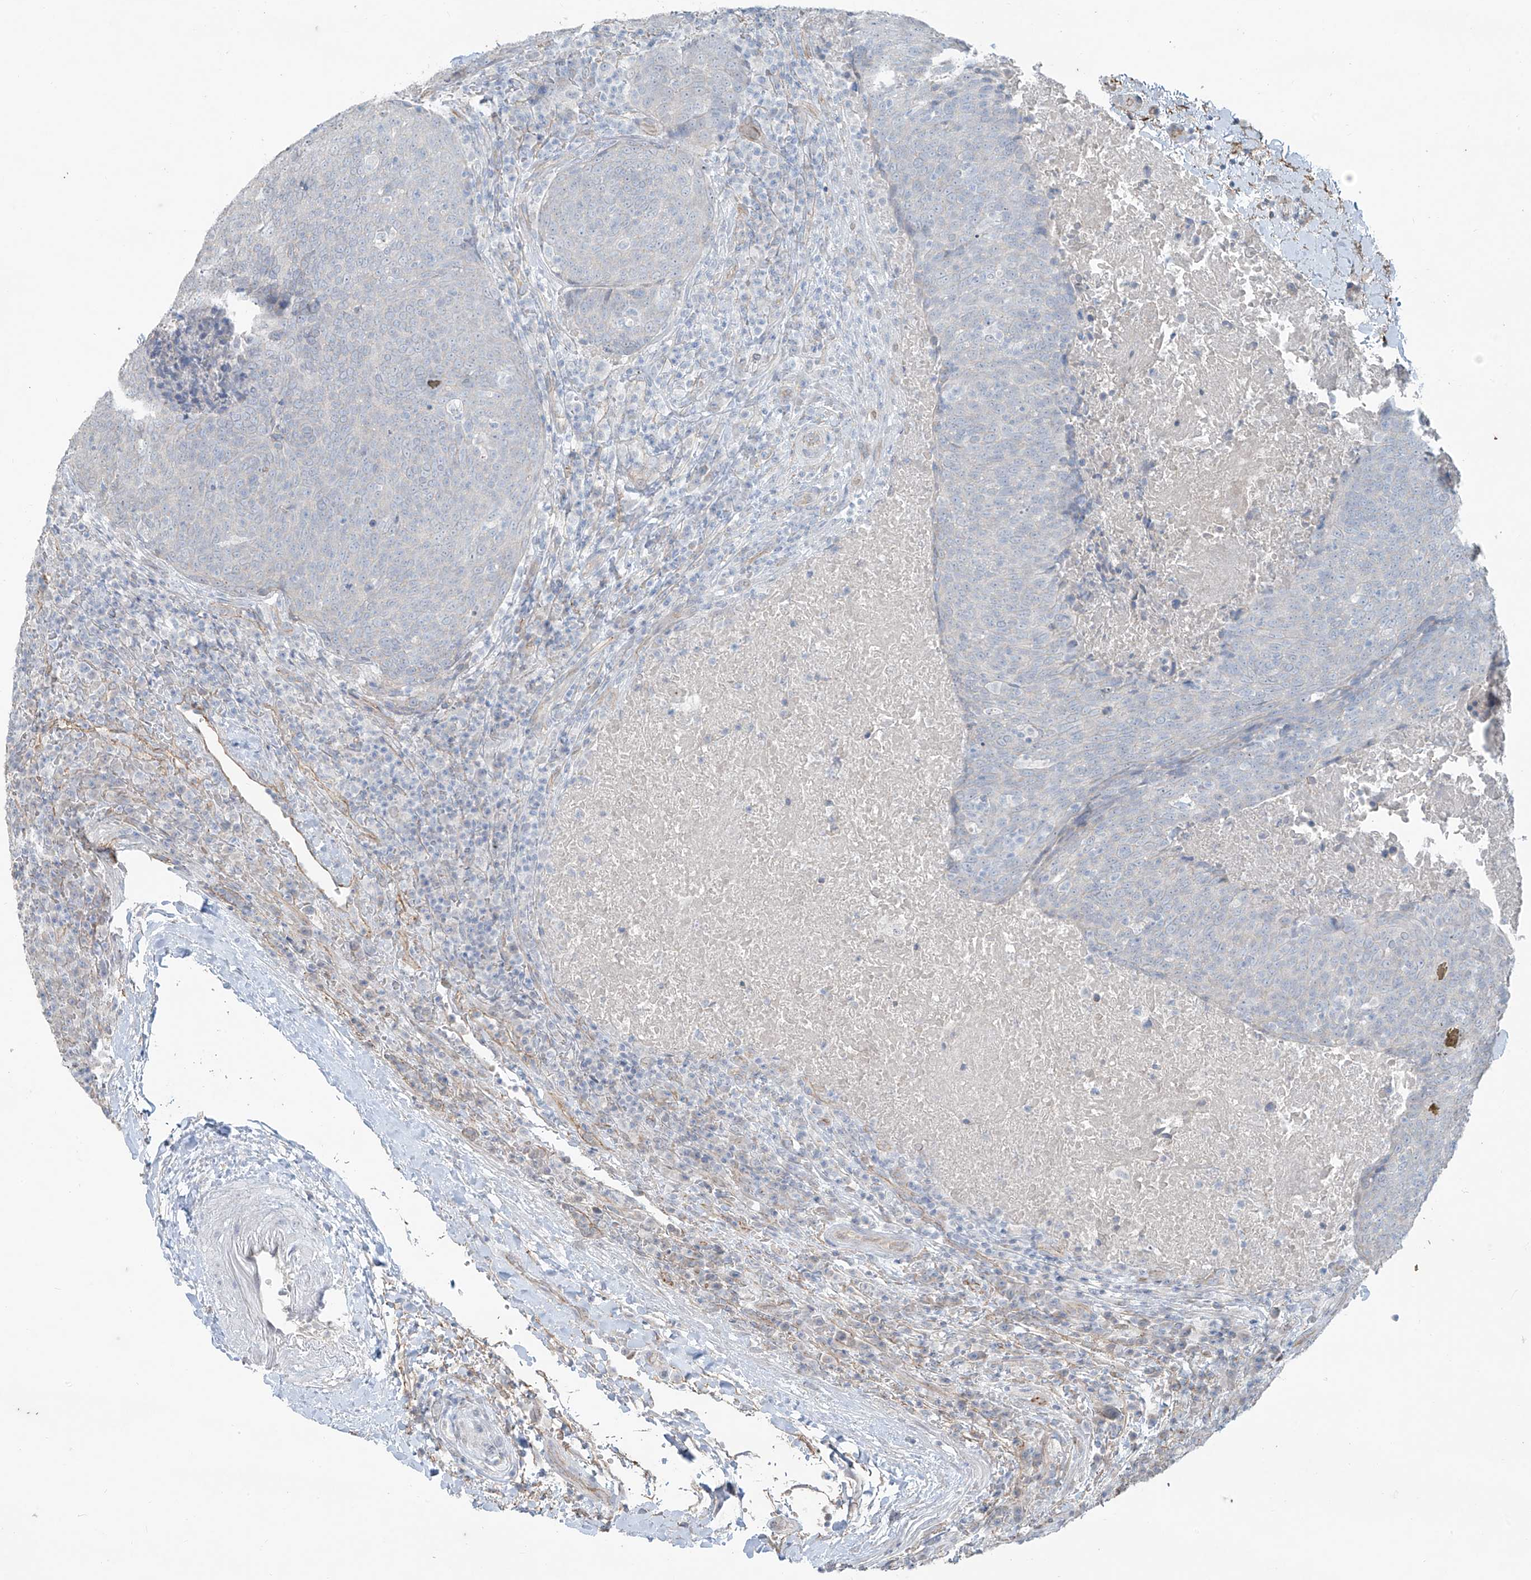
{"staining": {"intensity": "negative", "quantity": "none", "location": "none"}, "tissue": "head and neck cancer", "cell_type": "Tumor cells", "image_type": "cancer", "snomed": [{"axis": "morphology", "description": "Squamous cell carcinoma, NOS"}, {"axis": "morphology", "description": "Squamous cell carcinoma, metastatic, NOS"}, {"axis": "topography", "description": "Lymph node"}, {"axis": "topography", "description": "Head-Neck"}], "caption": "Protein analysis of head and neck cancer (metastatic squamous cell carcinoma) displays no significant expression in tumor cells.", "gene": "TUBE1", "patient": {"sex": "male", "age": 62}}